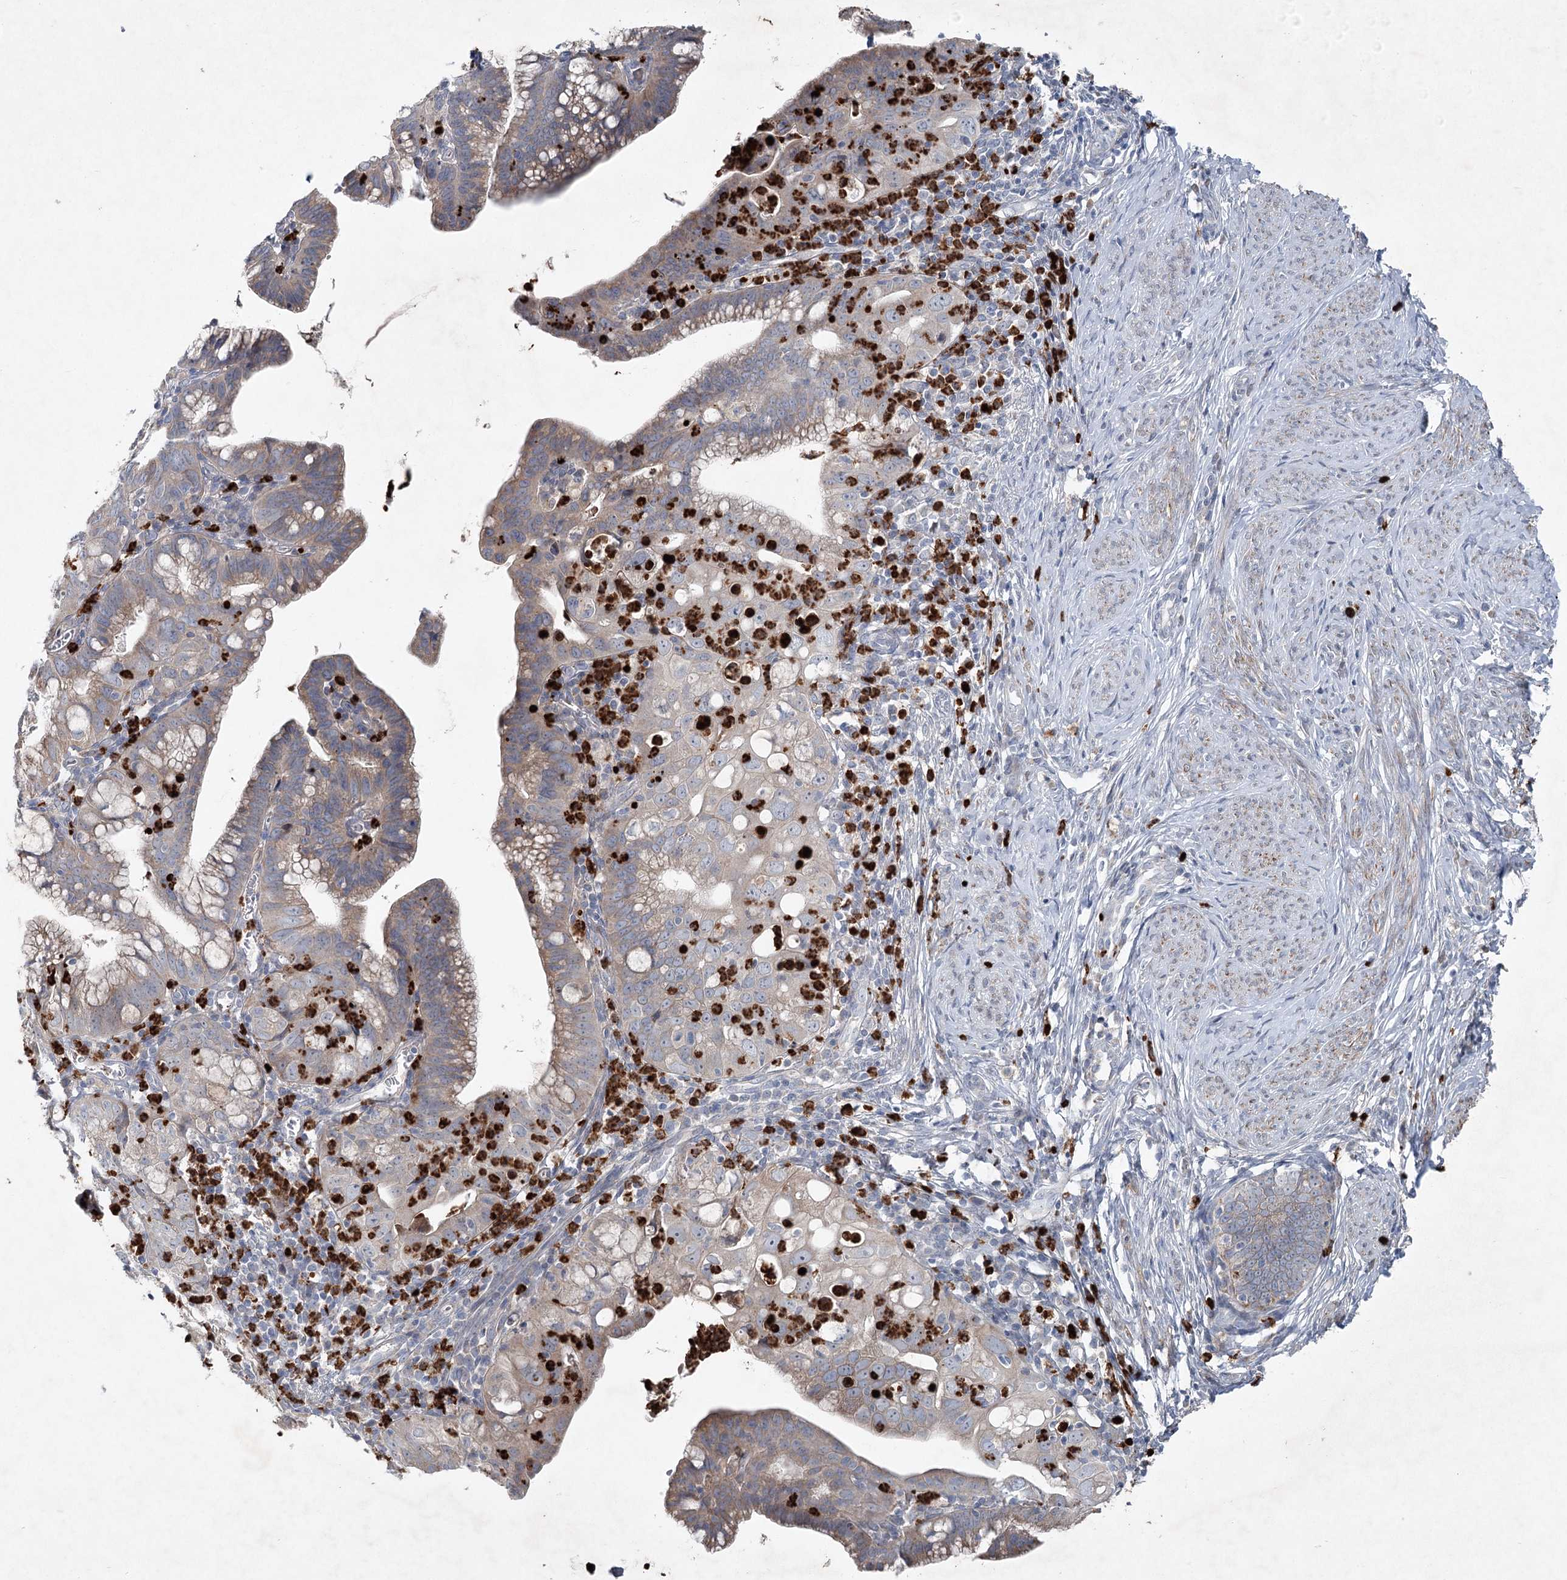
{"staining": {"intensity": "moderate", "quantity": ">75%", "location": "cytoplasmic/membranous"}, "tissue": "cervical cancer", "cell_type": "Tumor cells", "image_type": "cancer", "snomed": [{"axis": "morphology", "description": "Adenocarcinoma, NOS"}, {"axis": "topography", "description": "Cervix"}], "caption": "Protein staining by IHC demonstrates moderate cytoplasmic/membranous expression in about >75% of tumor cells in cervical cancer (adenocarcinoma).", "gene": "PLA2G12A", "patient": {"sex": "female", "age": 36}}